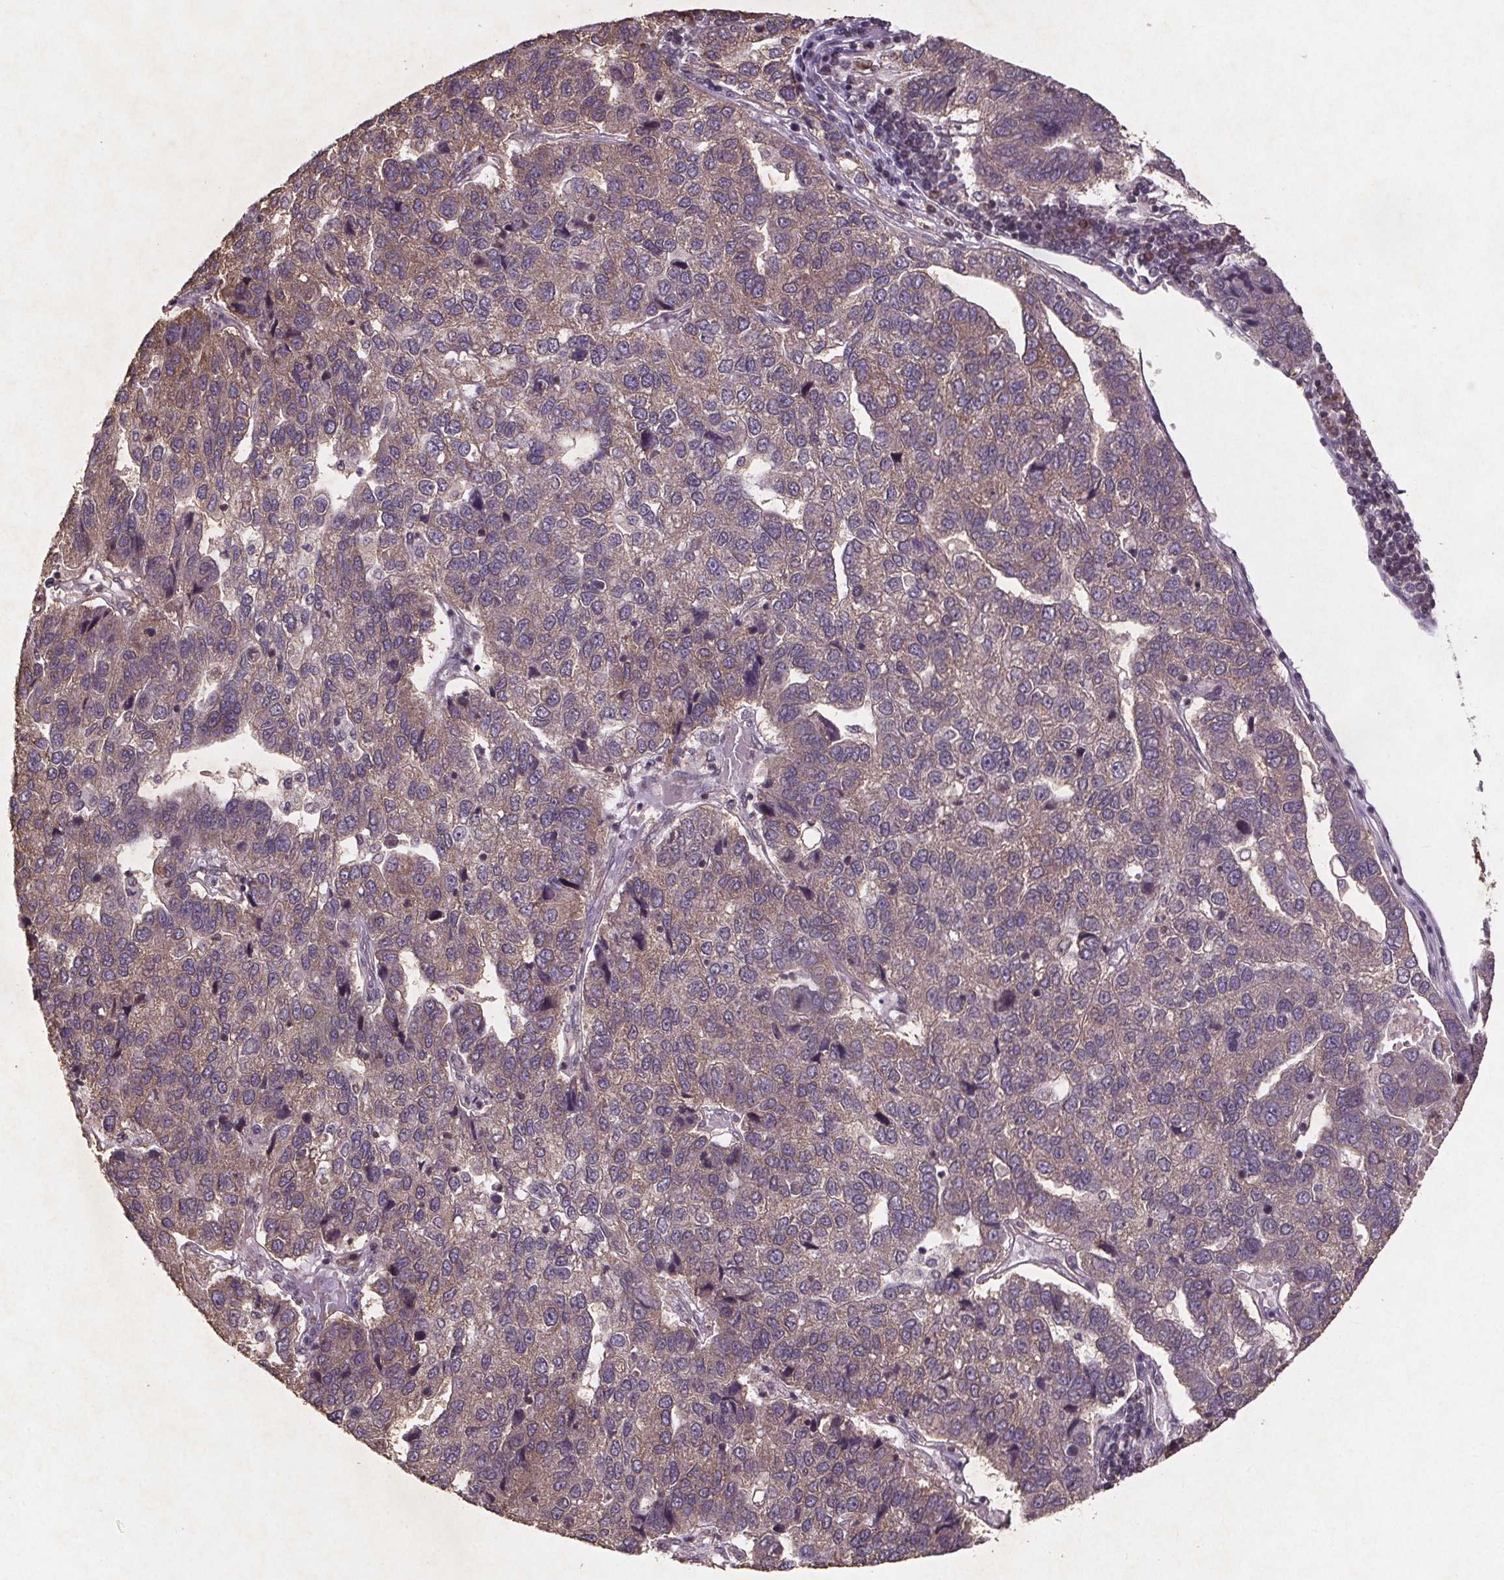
{"staining": {"intensity": "negative", "quantity": "none", "location": "none"}, "tissue": "pancreatic cancer", "cell_type": "Tumor cells", "image_type": "cancer", "snomed": [{"axis": "morphology", "description": "Adenocarcinoma, NOS"}, {"axis": "topography", "description": "Pancreas"}], "caption": "The image demonstrates no significant staining in tumor cells of pancreatic cancer (adenocarcinoma). (Immunohistochemistry, brightfield microscopy, high magnification).", "gene": "STRN3", "patient": {"sex": "female", "age": 61}}